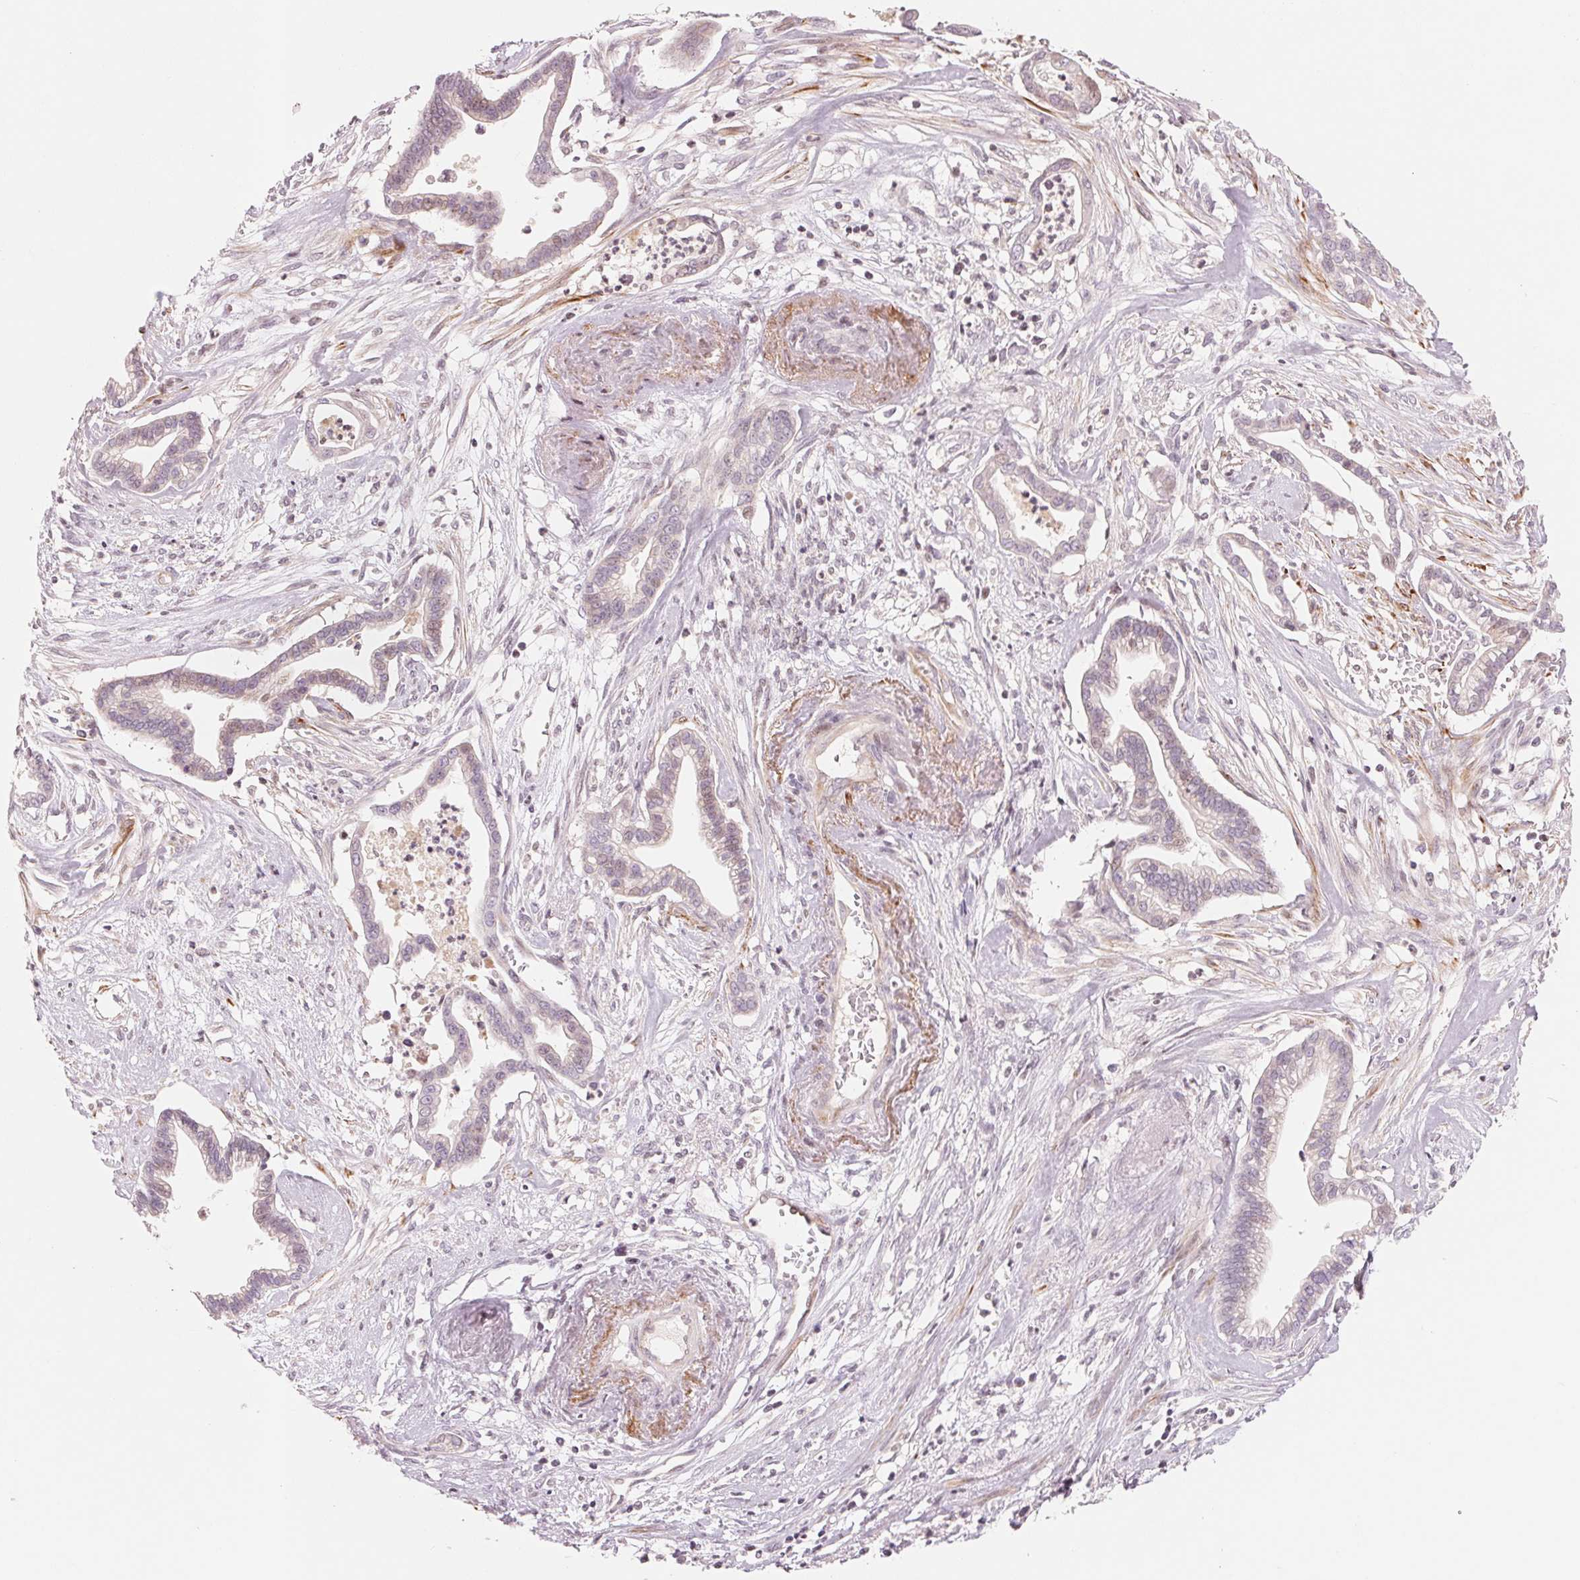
{"staining": {"intensity": "weak", "quantity": "<25%", "location": "cytoplasmic/membranous"}, "tissue": "cervical cancer", "cell_type": "Tumor cells", "image_type": "cancer", "snomed": [{"axis": "morphology", "description": "Adenocarcinoma, NOS"}, {"axis": "topography", "description": "Cervix"}], "caption": "This is a image of immunohistochemistry staining of cervical cancer, which shows no expression in tumor cells.", "gene": "SLC17A4", "patient": {"sex": "female", "age": 62}}